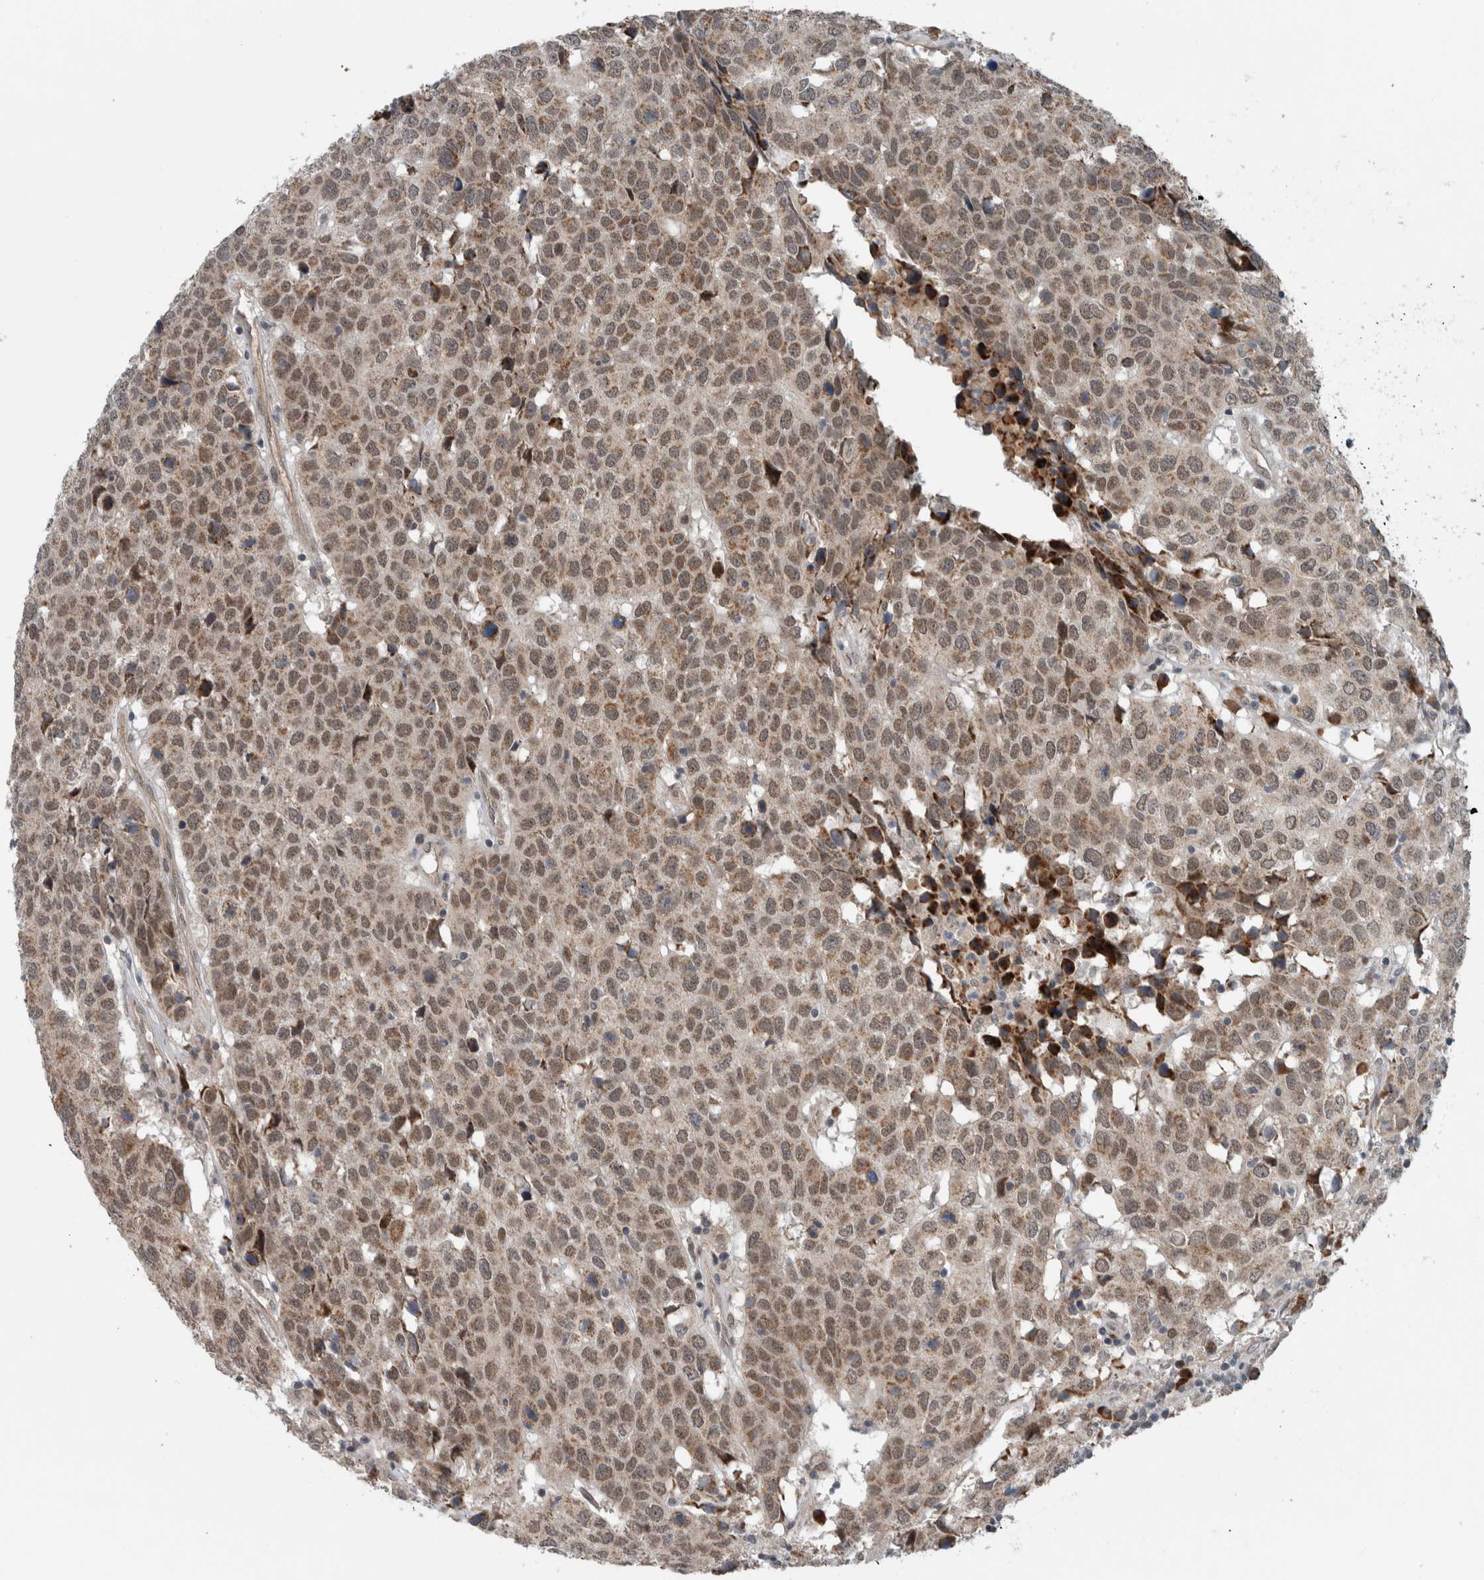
{"staining": {"intensity": "weak", "quantity": ">75%", "location": "cytoplasmic/membranous"}, "tissue": "head and neck cancer", "cell_type": "Tumor cells", "image_type": "cancer", "snomed": [{"axis": "morphology", "description": "Squamous cell carcinoma, NOS"}, {"axis": "topography", "description": "Head-Neck"}], "caption": "The image displays immunohistochemical staining of squamous cell carcinoma (head and neck). There is weak cytoplasmic/membranous positivity is identified in approximately >75% of tumor cells. (brown staining indicates protein expression, while blue staining denotes nuclei).", "gene": "GBA2", "patient": {"sex": "male", "age": 66}}